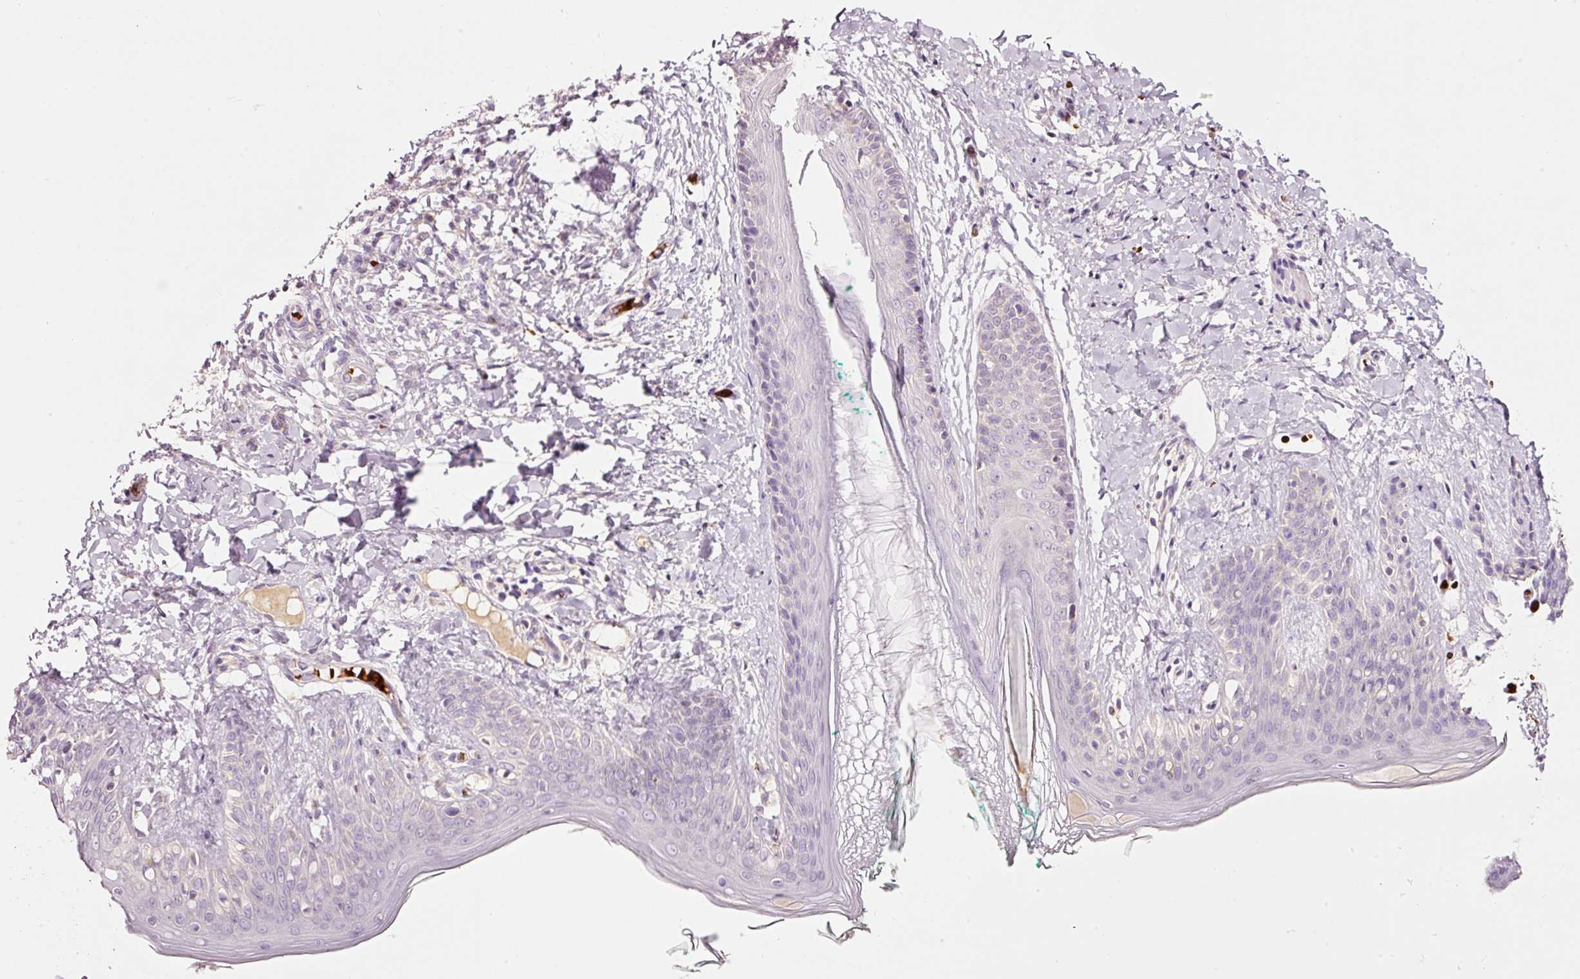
{"staining": {"intensity": "negative", "quantity": "none", "location": "none"}, "tissue": "skin", "cell_type": "Fibroblasts", "image_type": "normal", "snomed": [{"axis": "morphology", "description": "Normal tissue, NOS"}, {"axis": "topography", "description": "Skin"}], "caption": "Human skin stained for a protein using immunohistochemistry (IHC) exhibits no staining in fibroblasts.", "gene": "LDHAL6B", "patient": {"sex": "male", "age": 16}}